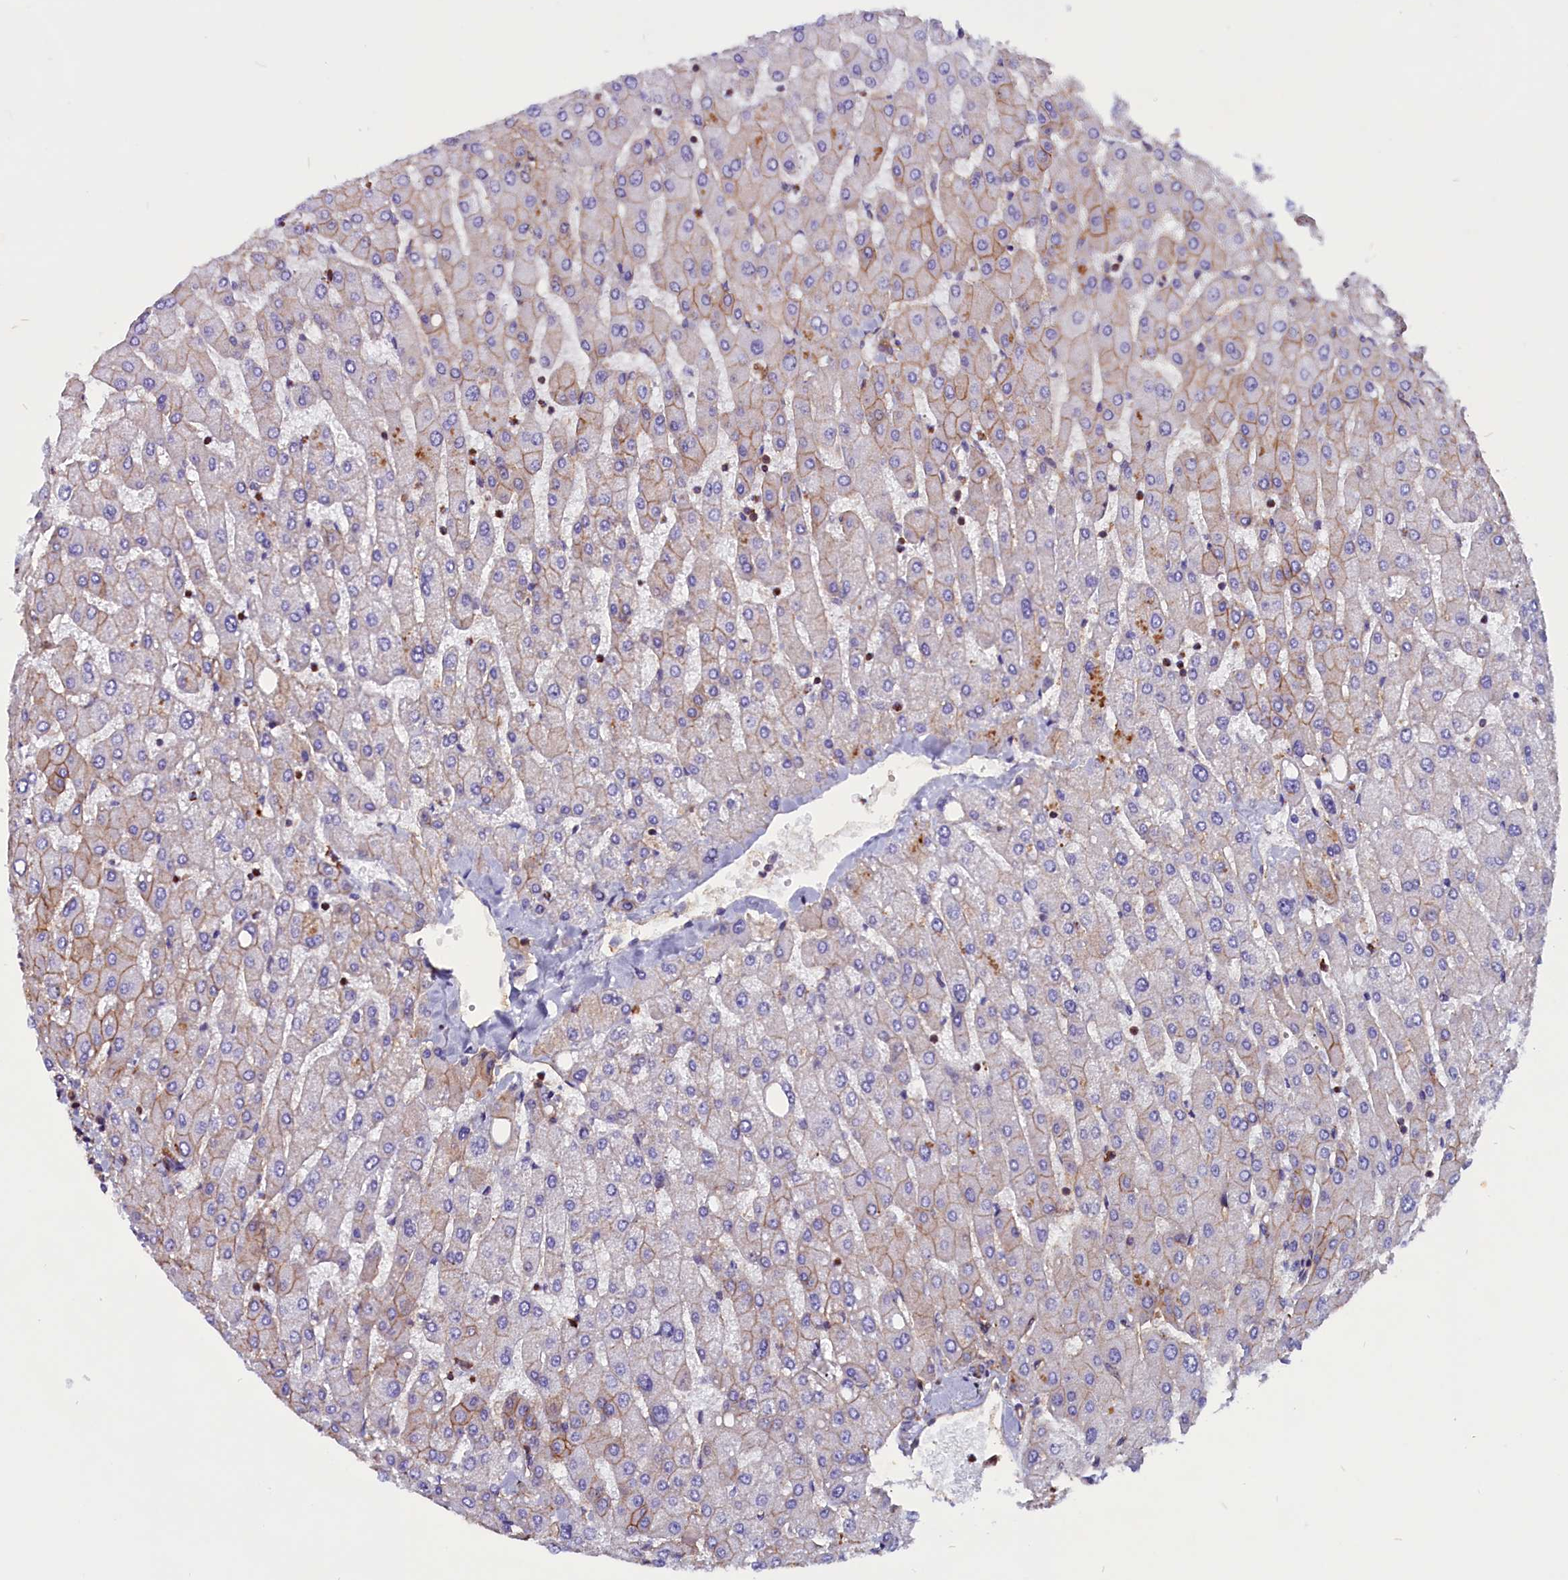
{"staining": {"intensity": "moderate", "quantity": "25%-75%", "location": "cytoplasmic/membranous"}, "tissue": "liver", "cell_type": "Cholangiocytes", "image_type": "normal", "snomed": [{"axis": "morphology", "description": "Normal tissue, NOS"}, {"axis": "topography", "description": "Liver"}], "caption": "This is an image of IHC staining of benign liver, which shows moderate positivity in the cytoplasmic/membranous of cholangiocytes.", "gene": "ZNF749", "patient": {"sex": "male", "age": 55}}